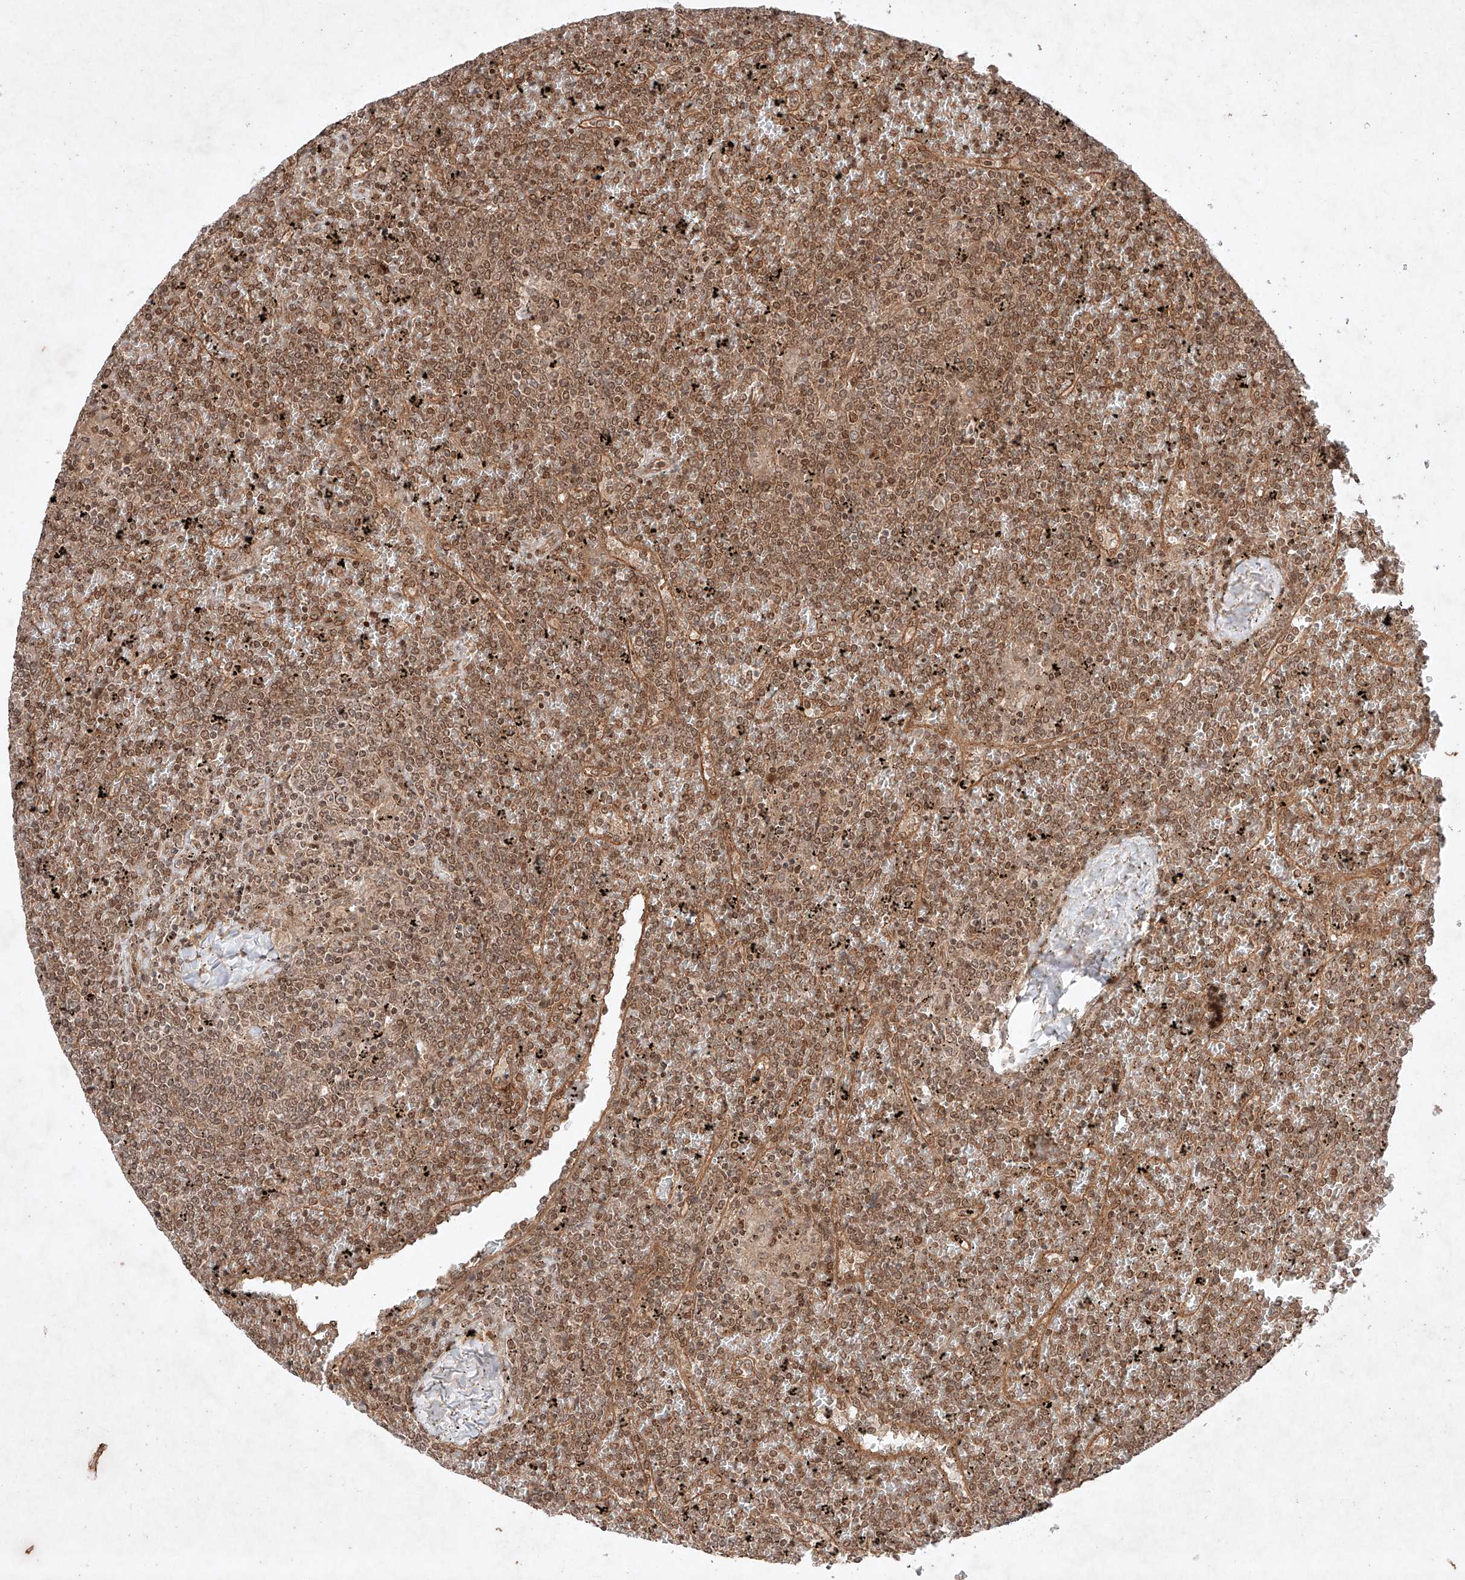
{"staining": {"intensity": "moderate", "quantity": ">75%", "location": "nuclear"}, "tissue": "lymphoma", "cell_type": "Tumor cells", "image_type": "cancer", "snomed": [{"axis": "morphology", "description": "Malignant lymphoma, non-Hodgkin's type, Low grade"}, {"axis": "topography", "description": "Spleen"}], "caption": "An immunohistochemistry (IHC) image of neoplastic tissue is shown. Protein staining in brown labels moderate nuclear positivity in malignant lymphoma, non-Hodgkin's type (low-grade) within tumor cells. (DAB (3,3'-diaminobenzidine) = brown stain, brightfield microscopy at high magnification).", "gene": "RNF31", "patient": {"sex": "female", "age": 19}}